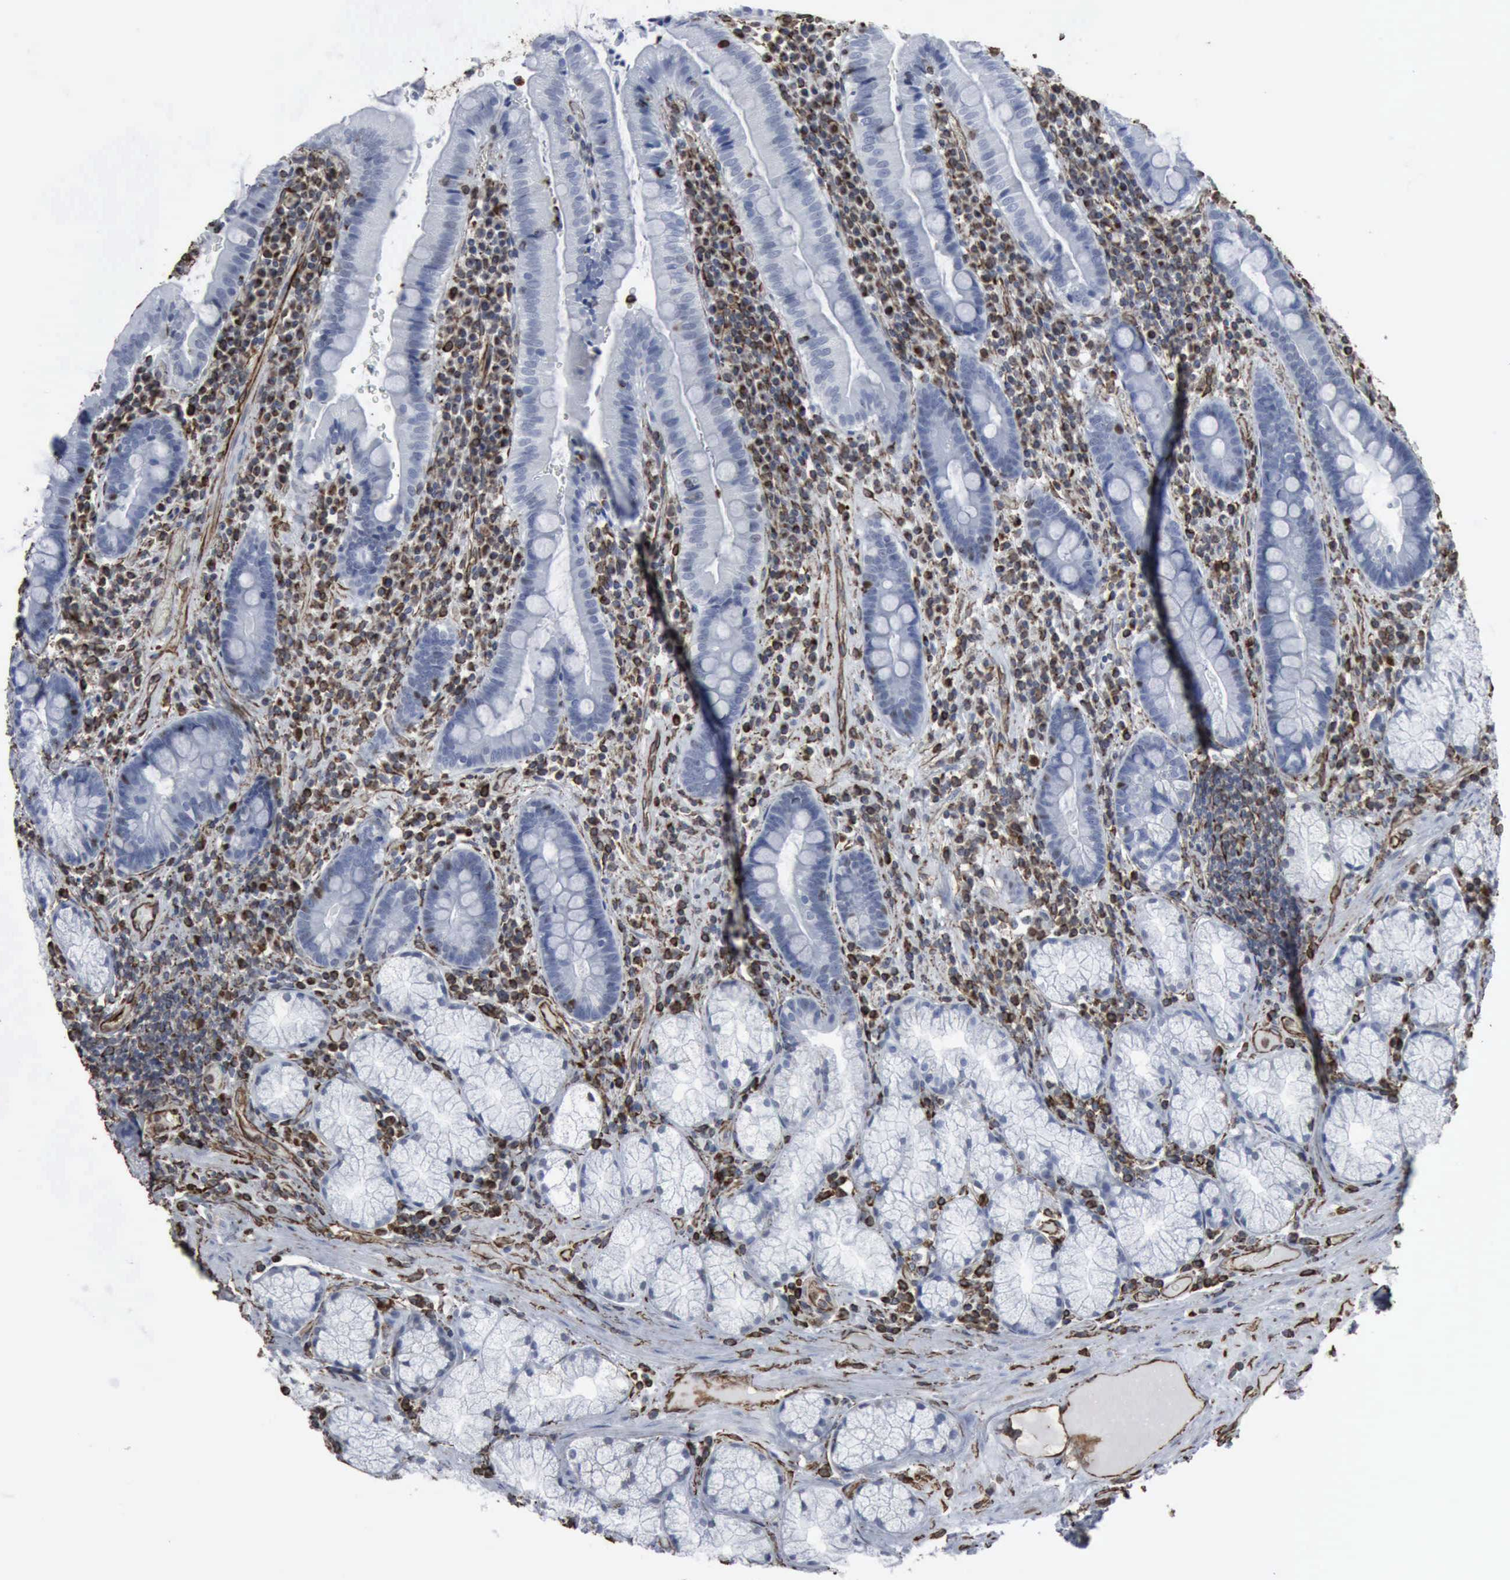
{"staining": {"intensity": "moderate", "quantity": "<25%", "location": "nuclear"}, "tissue": "duodenum", "cell_type": "Glandular cells", "image_type": "normal", "snomed": [{"axis": "morphology", "description": "Normal tissue, NOS"}, {"axis": "topography", "description": "Stomach, lower"}, {"axis": "topography", "description": "Duodenum"}], "caption": "This photomicrograph demonstrates IHC staining of unremarkable human duodenum, with low moderate nuclear positivity in approximately <25% of glandular cells.", "gene": "CCNE1", "patient": {"sex": "male", "age": 84}}